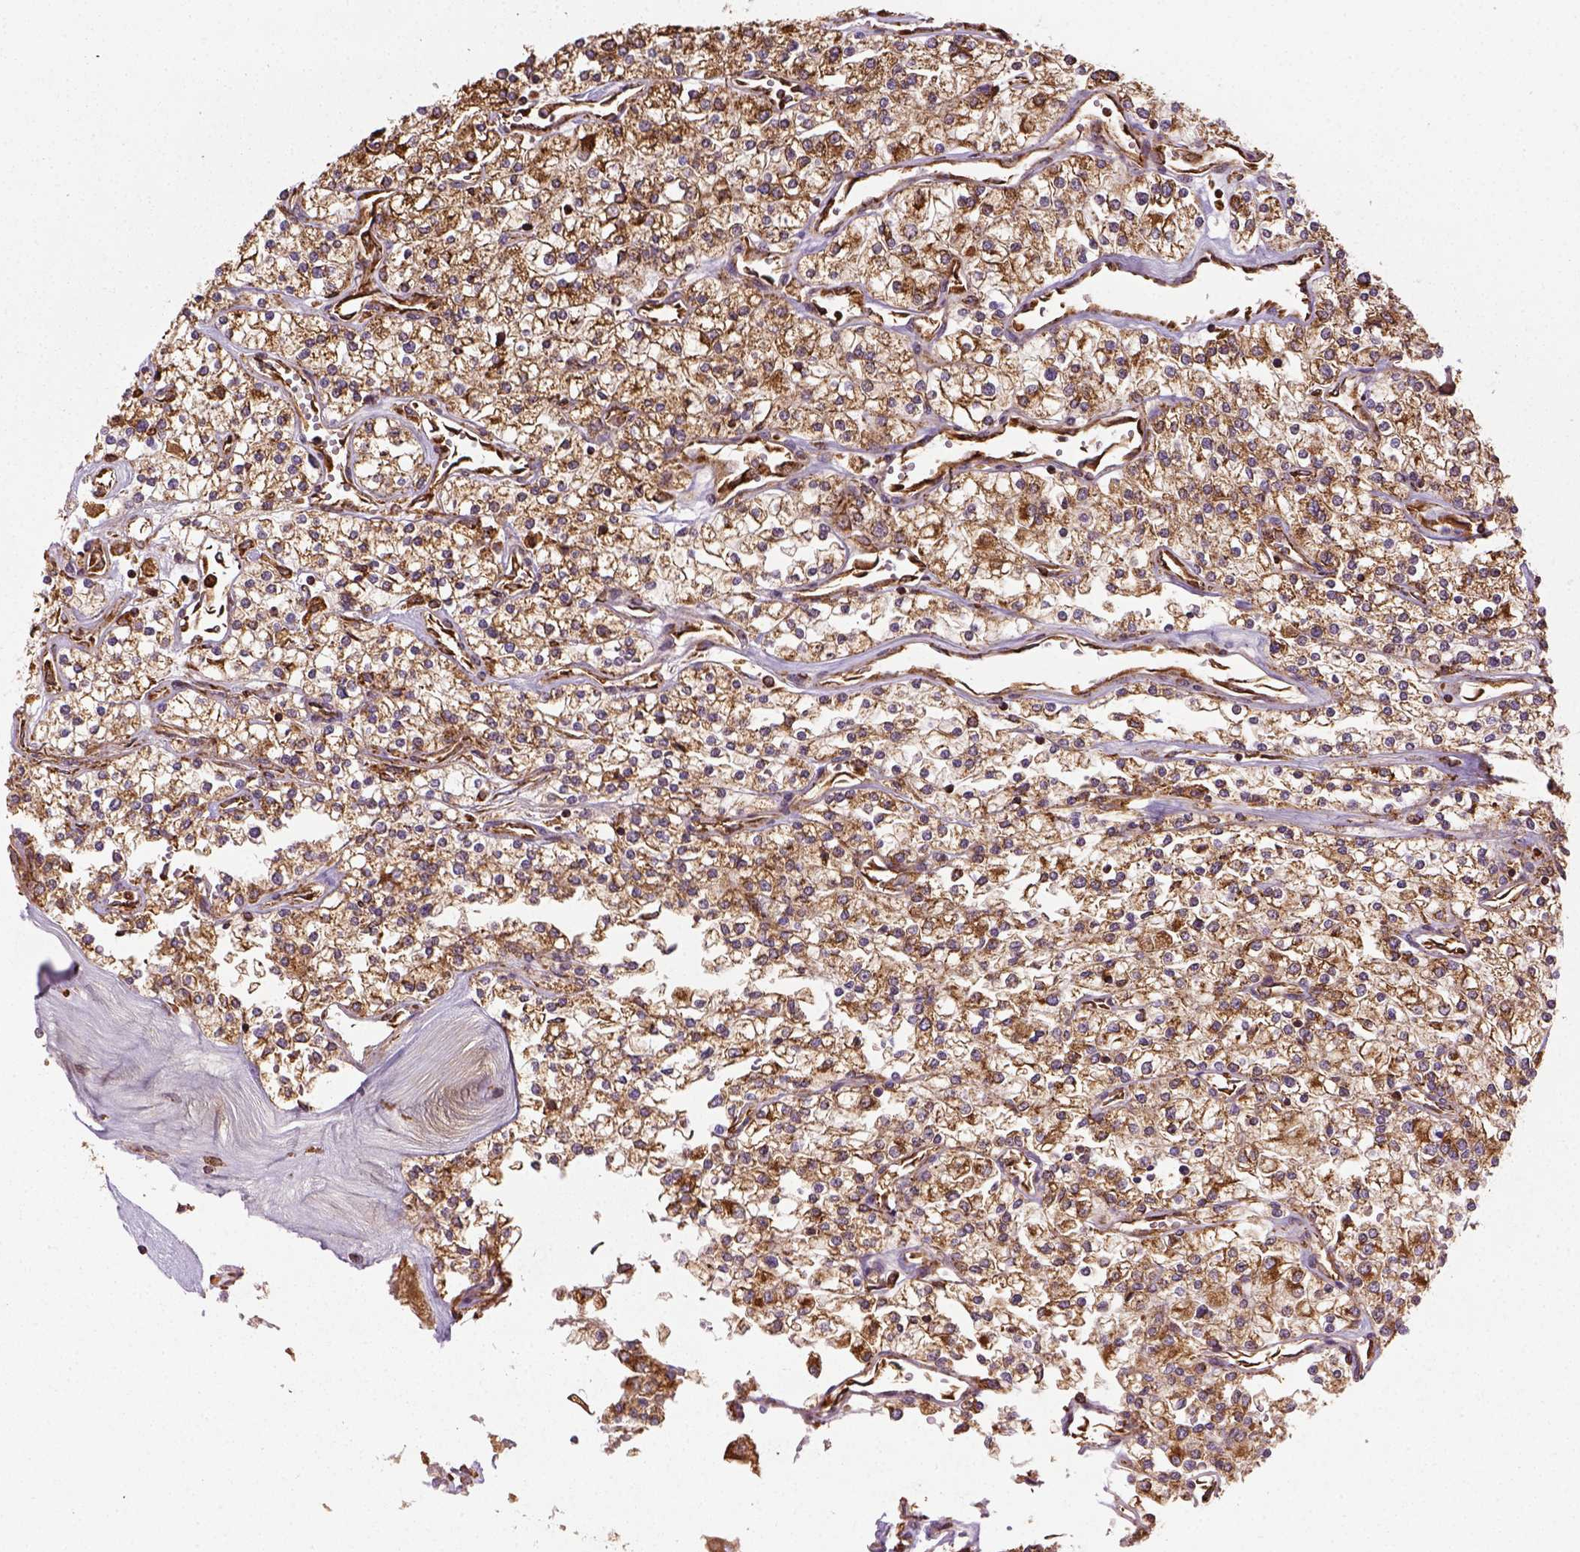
{"staining": {"intensity": "moderate", "quantity": ">75%", "location": "cytoplasmic/membranous"}, "tissue": "renal cancer", "cell_type": "Tumor cells", "image_type": "cancer", "snomed": [{"axis": "morphology", "description": "Adenocarcinoma, NOS"}, {"axis": "topography", "description": "Kidney"}], "caption": "Renal cancer stained for a protein displays moderate cytoplasmic/membranous positivity in tumor cells.", "gene": "MAPK8IP3", "patient": {"sex": "male", "age": 80}}